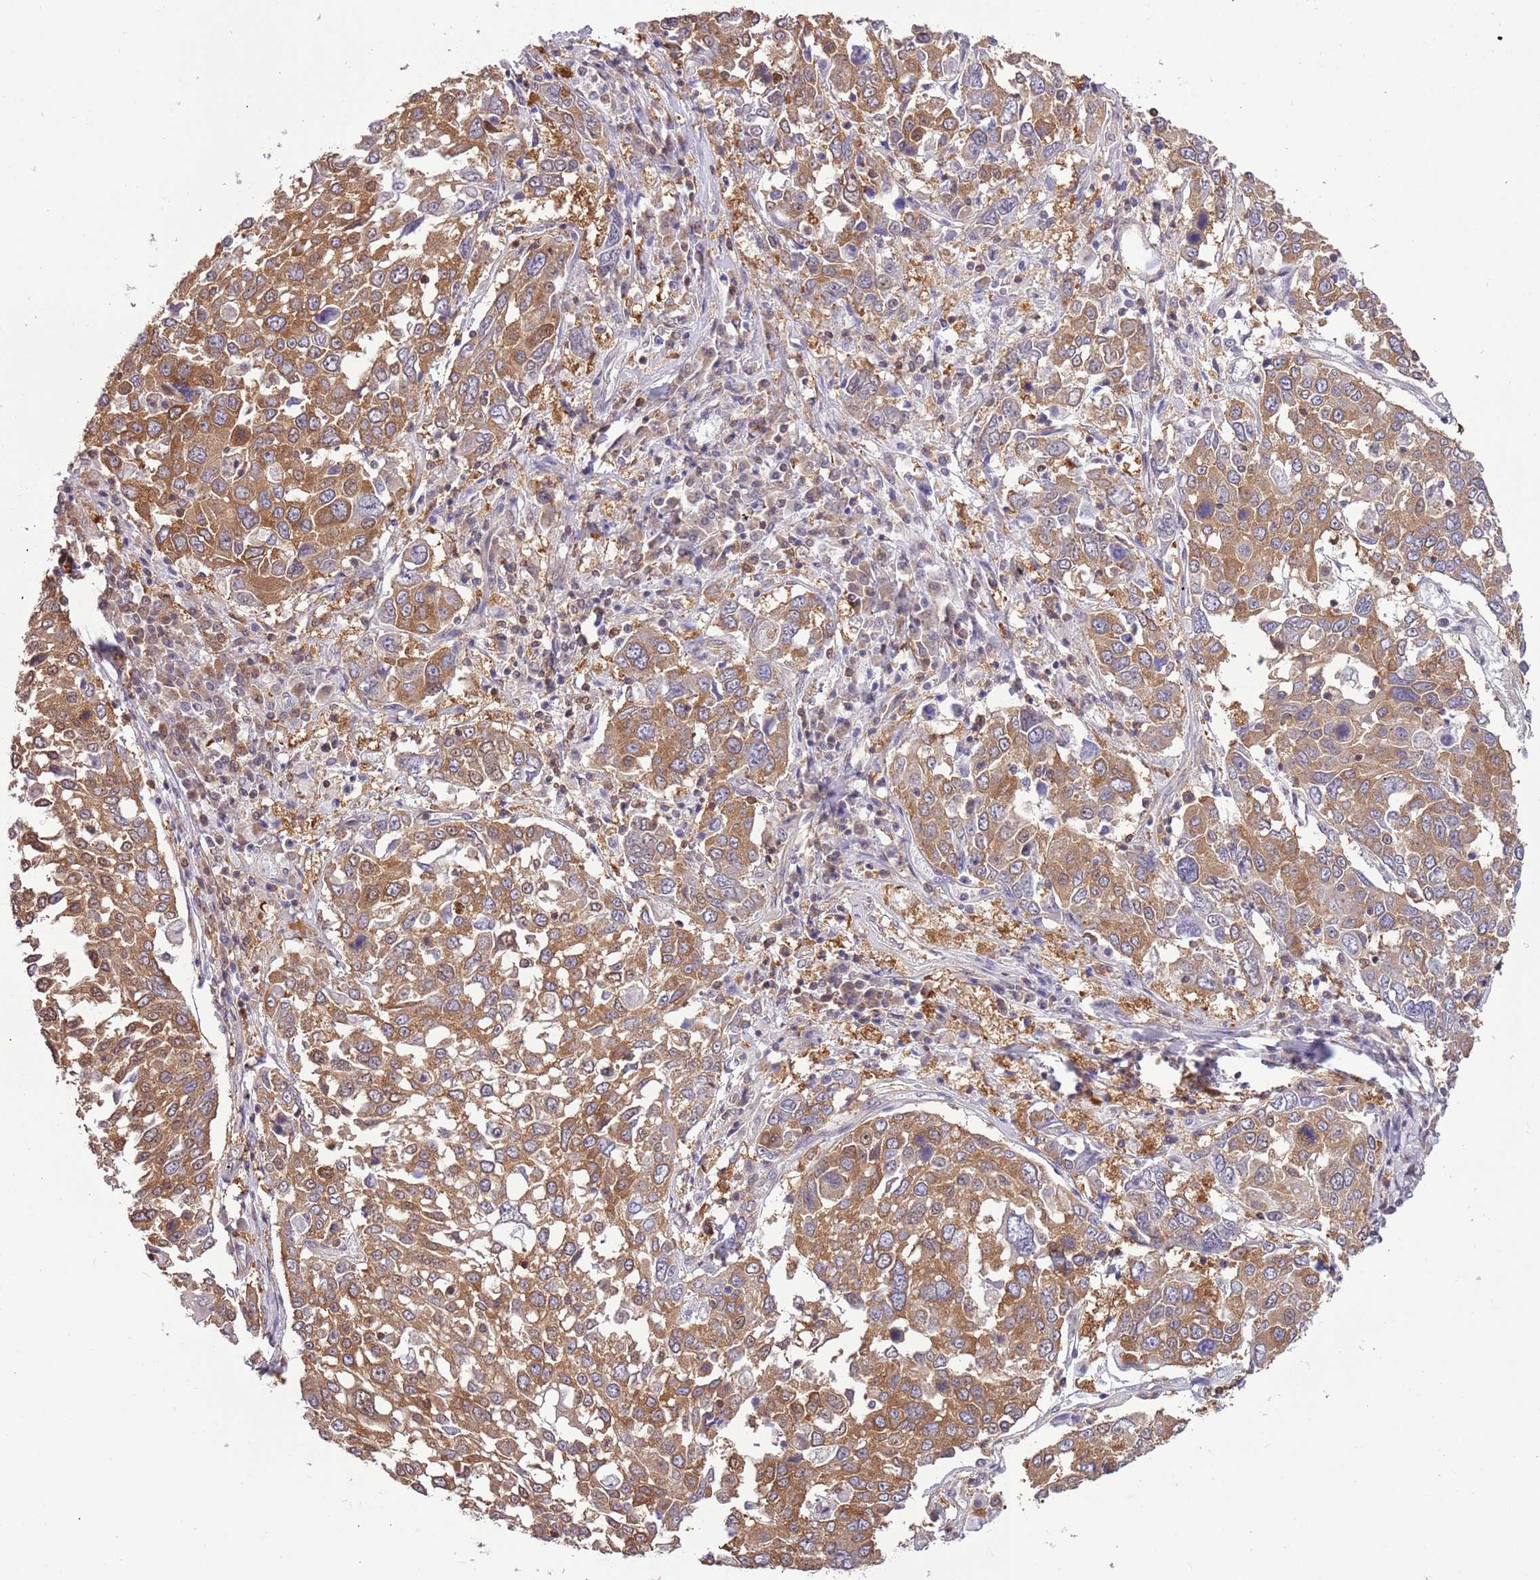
{"staining": {"intensity": "moderate", "quantity": ">75%", "location": "cytoplasmic/membranous"}, "tissue": "lung cancer", "cell_type": "Tumor cells", "image_type": "cancer", "snomed": [{"axis": "morphology", "description": "Squamous cell carcinoma, NOS"}, {"axis": "topography", "description": "Lung"}], "caption": "A photomicrograph of human lung squamous cell carcinoma stained for a protein exhibits moderate cytoplasmic/membranous brown staining in tumor cells. Nuclei are stained in blue.", "gene": "STIP1", "patient": {"sex": "male", "age": 65}}